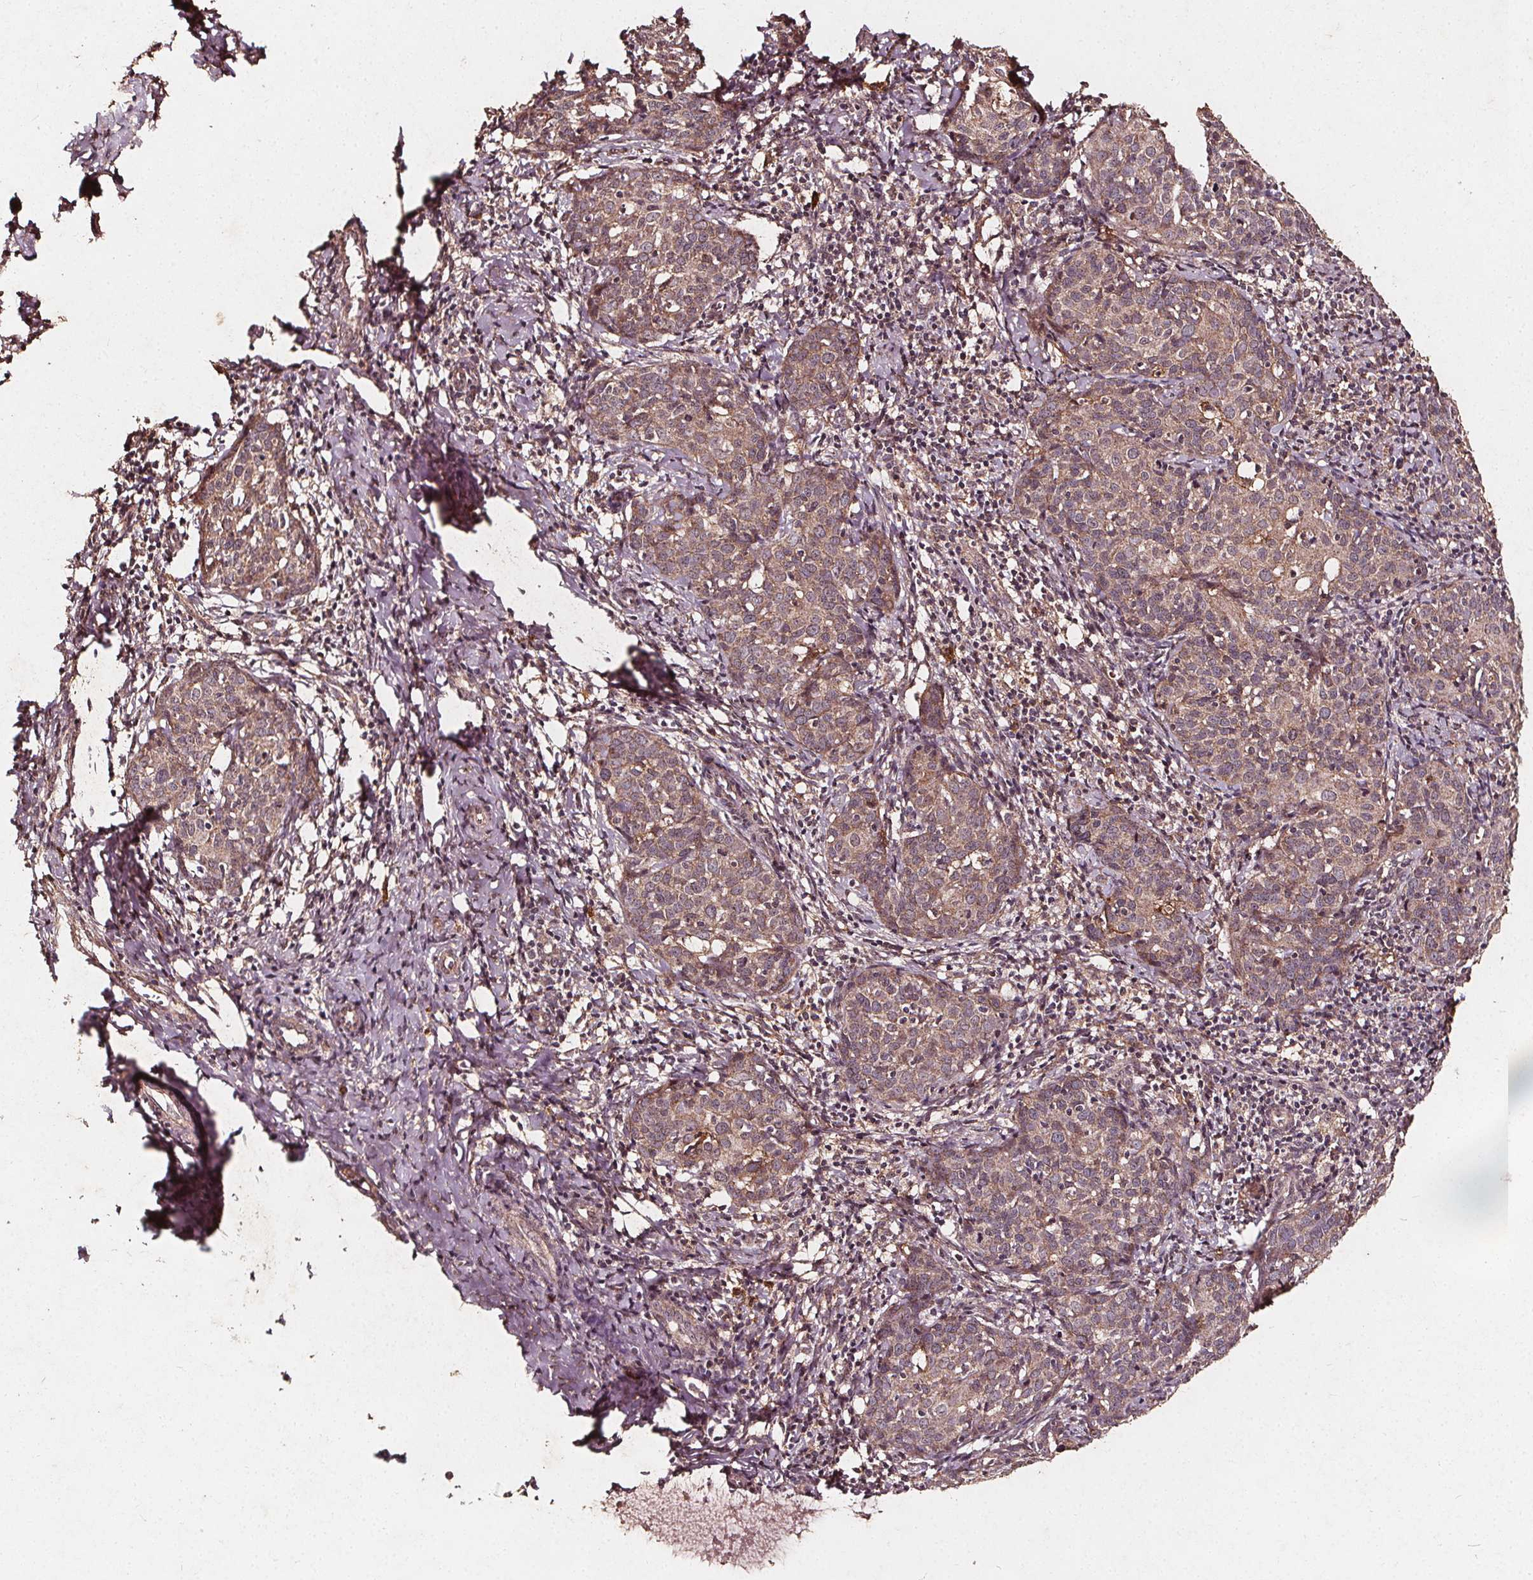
{"staining": {"intensity": "weak", "quantity": "25%-75%", "location": "cytoplasmic/membranous"}, "tissue": "cervical cancer", "cell_type": "Tumor cells", "image_type": "cancer", "snomed": [{"axis": "morphology", "description": "Squamous cell carcinoma, NOS"}, {"axis": "topography", "description": "Cervix"}], "caption": "Protein analysis of squamous cell carcinoma (cervical) tissue exhibits weak cytoplasmic/membranous staining in about 25%-75% of tumor cells. (DAB IHC with brightfield microscopy, high magnification).", "gene": "ABCA1", "patient": {"sex": "female", "age": 62}}